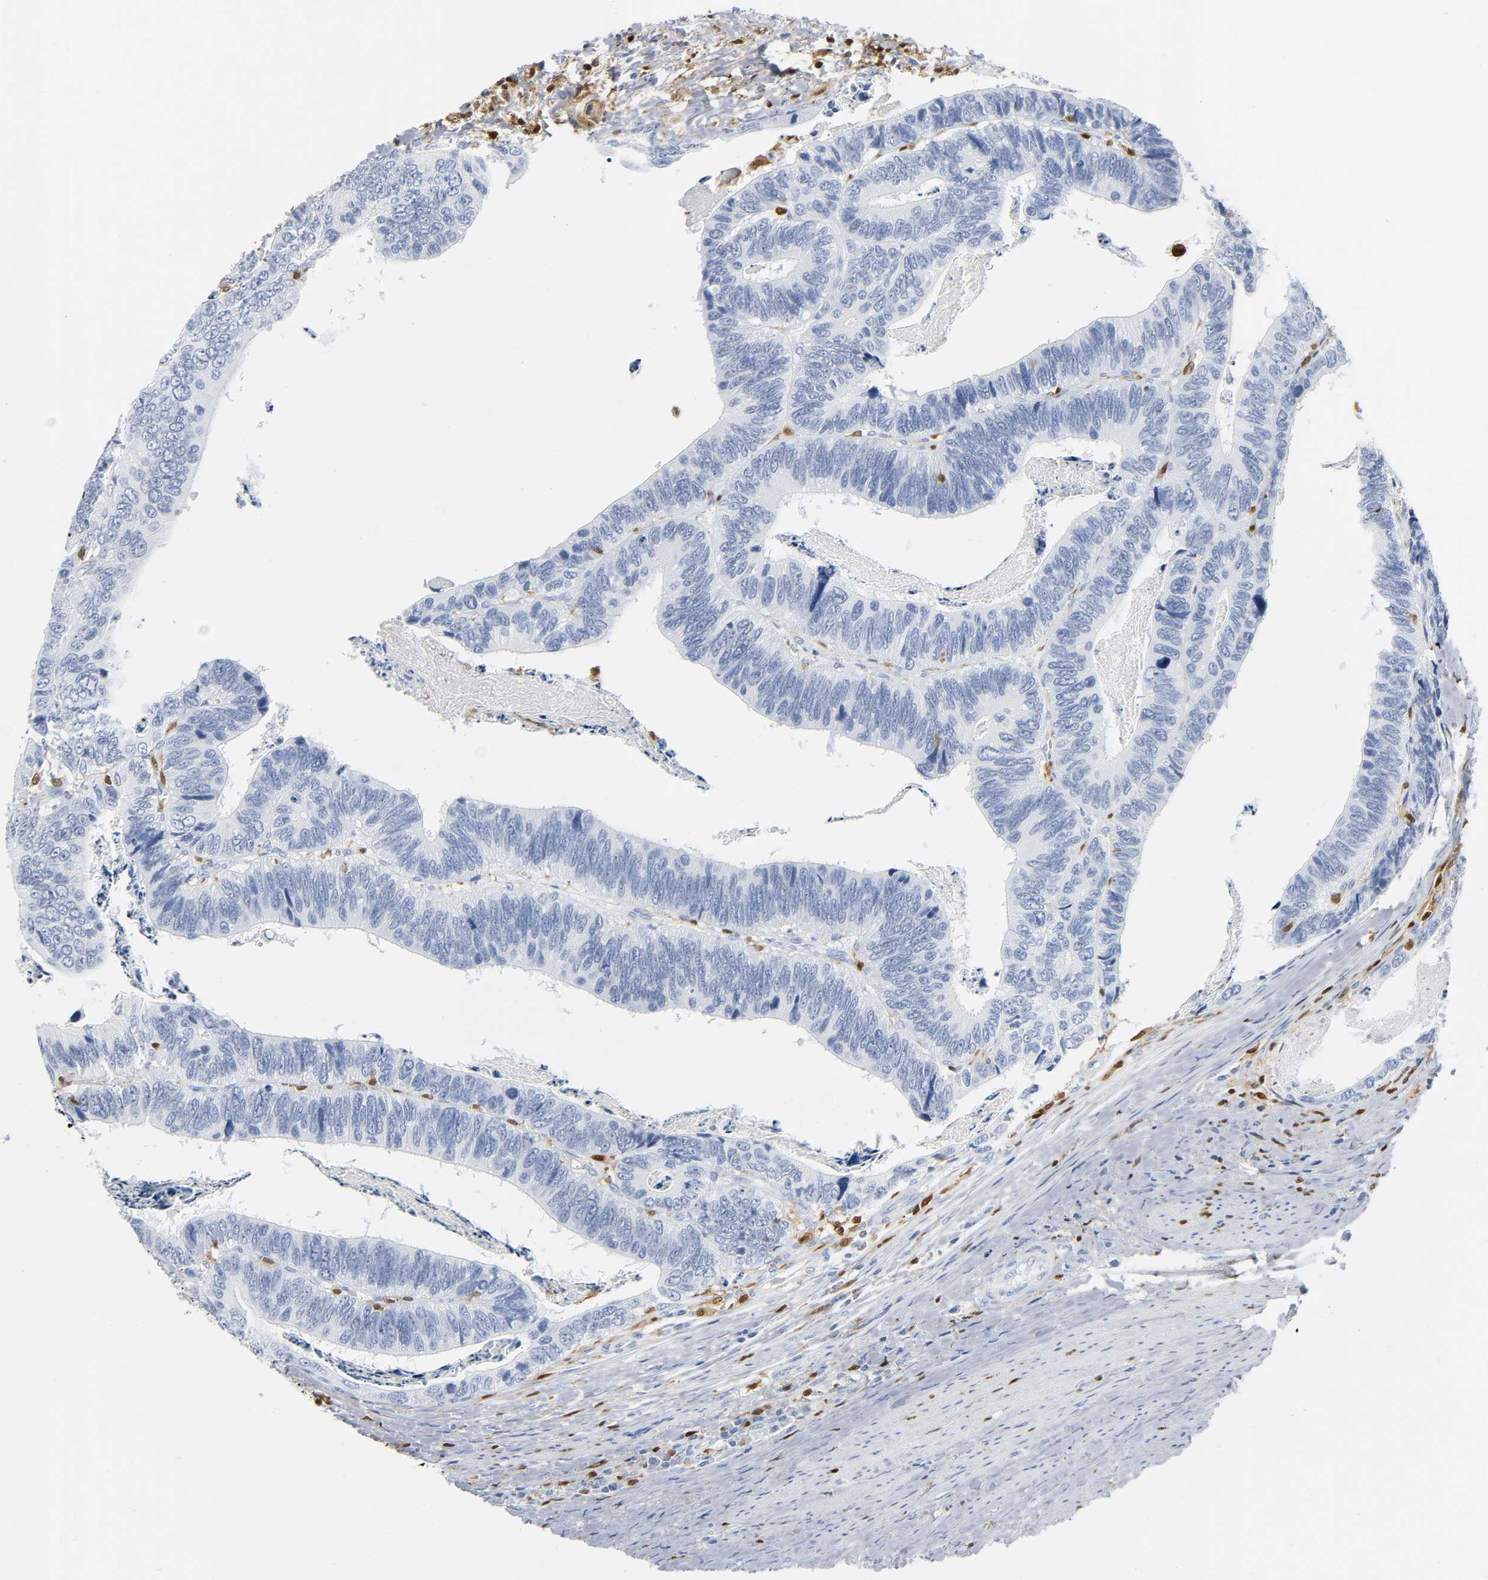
{"staining": {"intensity": "negative", "quantity": "none", "location": "none"}, "tissue": "colorectal cancer", "cell_type": "Tumor cells", "image_type": "cancer", "snomed": [{"axis": "morphology", "description": "Adenocarcinoma, NOS"}, {"axis": "topography", "description": "Colon"}], "caption": "Tumor cells show no significant protein expression in colorectal adenocarcinoma.", "gene": "DOK2", "patient": {"sex": "male", "age": 72}}